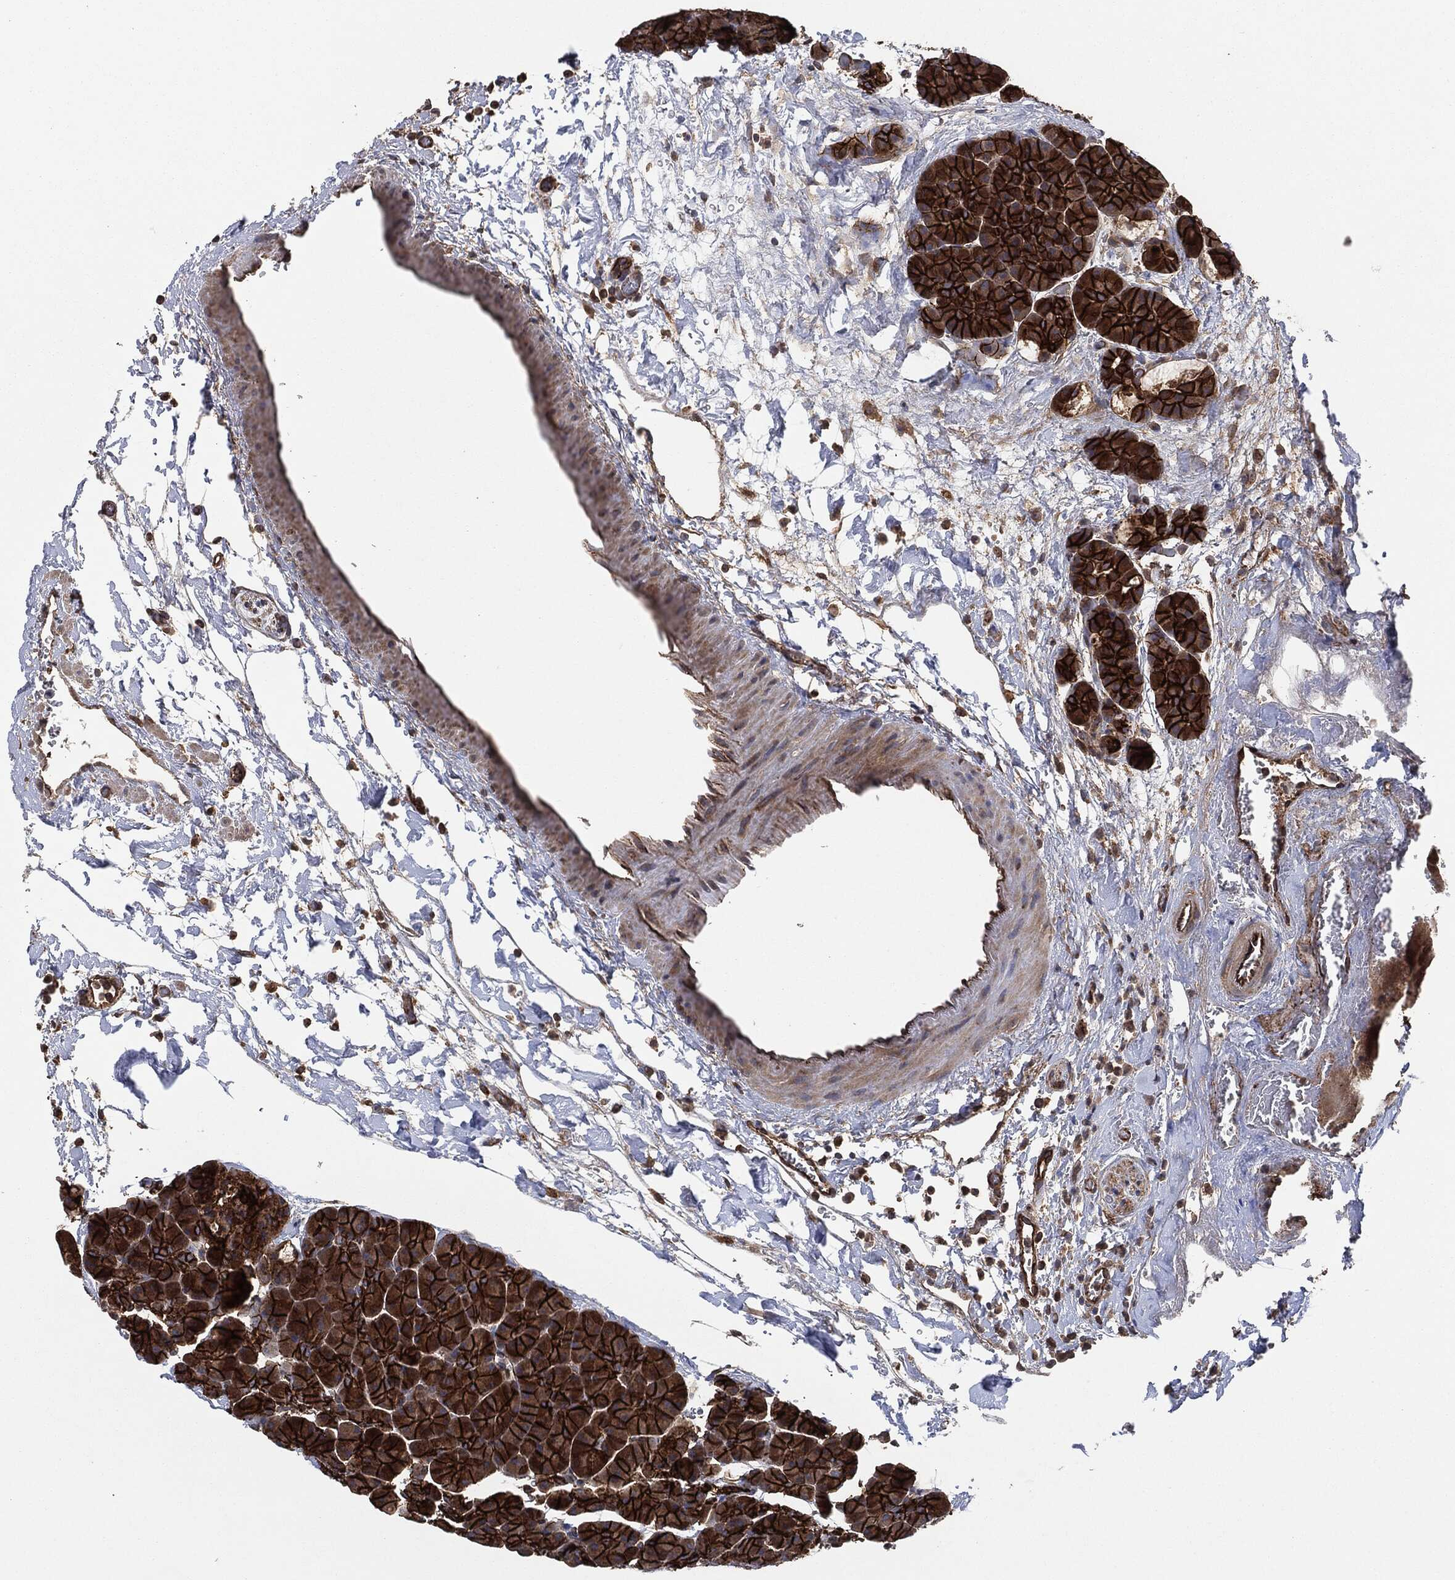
{"staining": {"intensity": "strong", "quantity": ">75%", "location": "cytoplasmic/membranous"}, "tissue": "pancreas", "cell_type": "Exocrine glandular cells", "image_type": "normal", "snomed": [{"axis": "morphology", "description": "Normal tissue, NOS"}, {"axis": "topography", "description": "Pancreas"}], "caption": "Benign pancreas was stained to show a protein in brown. There is high levels of strong cytoplasmic/membranous positivity in about >75% of exocrine glandular cells.", "gene": "CTNNA1", "patient": {"sex": "female", "age": 44}}